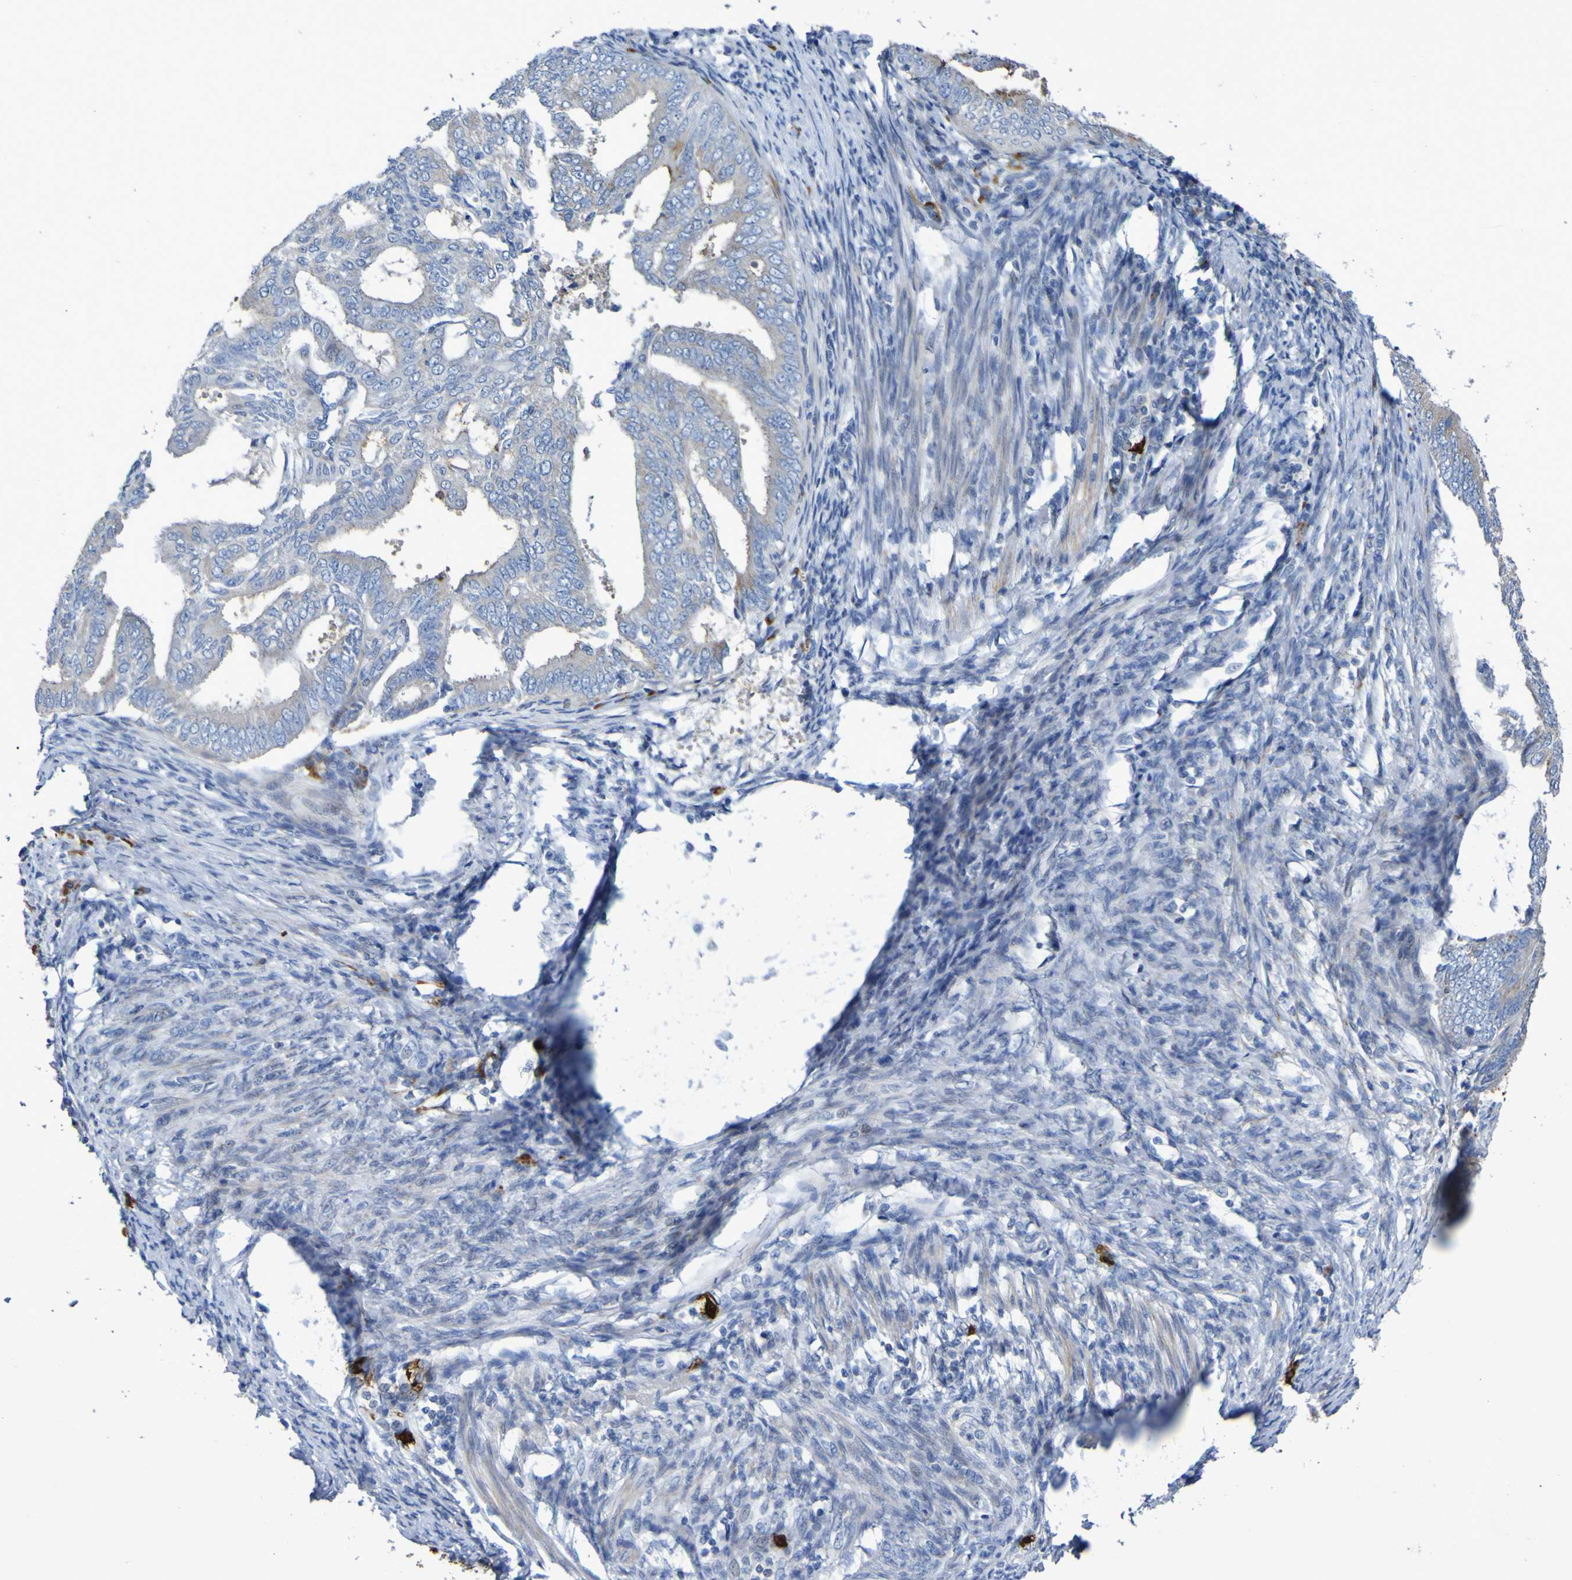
{"staining": {"intensity": "moderate", "quantity": "<25%", "location": "cytoplasmic/membranous"}, "tissue": "endometrial cancer", "cell_type": "Tumor cells", "image_type": "cancer", "snomed": [{"axis": "morphology", "description": "Adenocarcinoma, NOS"}, {"axis": "topography", "description": "Endometrium"}], "caption": "Immunohistochemistry of endometrial cancer (adenocarcinoma) shows low levels of moderate cytoplasmic/membranous expression in approximately <25% of tumor cells.", "gene": "C11orf24", "patient": {"sex": "female", "age": 58}}